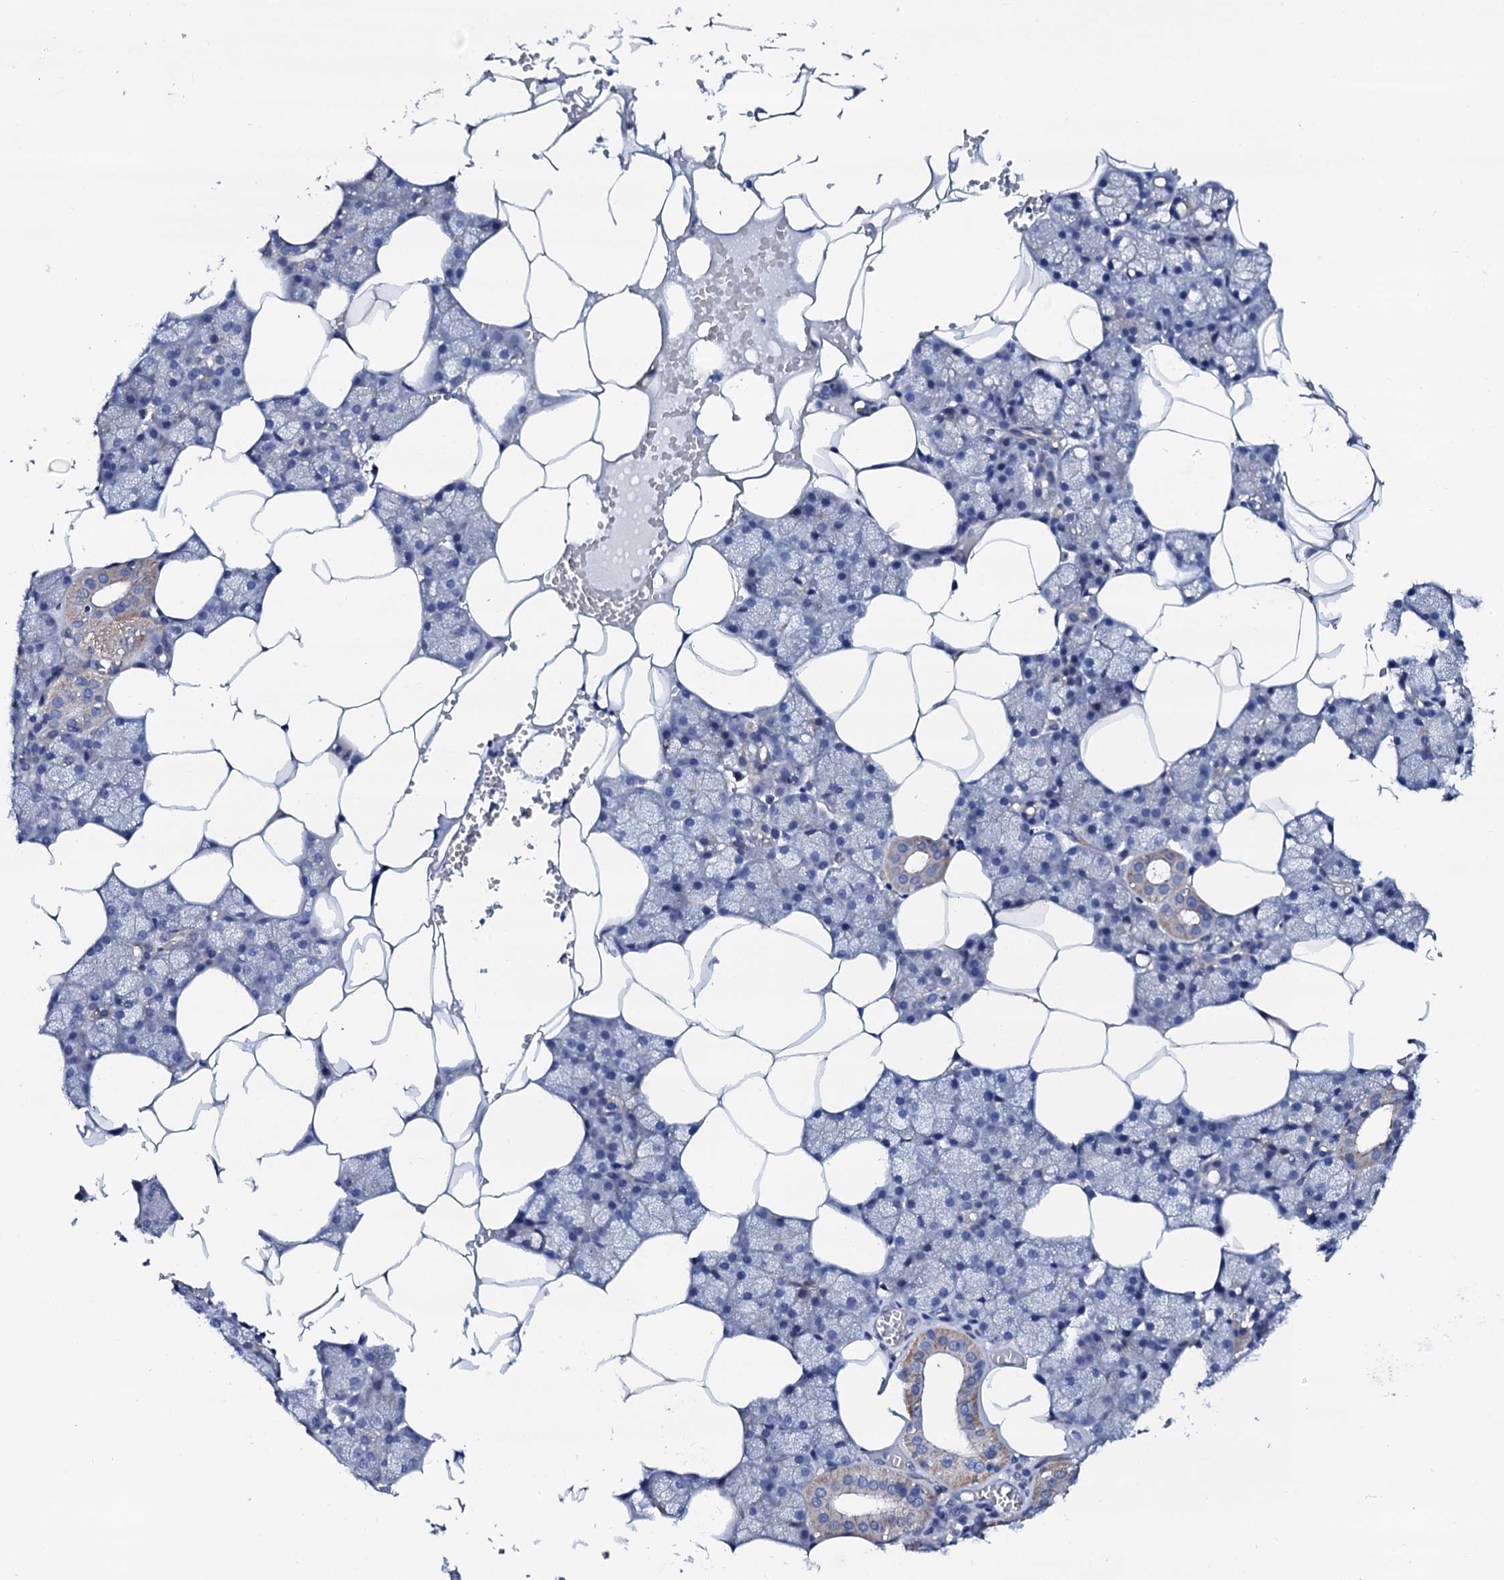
{"staining": {"intensity": "negative", "quantity": "none", "location": "none"}, "tissue": "salivary gland", "cell_type": "Glandular cells", "image_type": "normal", "snomed": [{"axis": "morphology", "description": "Normal tissue, NOS"}, {"axis": "topography", "description": "Salivary gland"}], "caption": "High power microscopy image of an IHC histopathology image of normal salivary gland, revealing no significant positivity in glandular cells. (Brightfield microscopy of DAB (3,3'-diaminobenzidine) immunohistochemistry at high magnification).", "gene": "TRDN", "patient": {"sex": "male", "age": 62}}